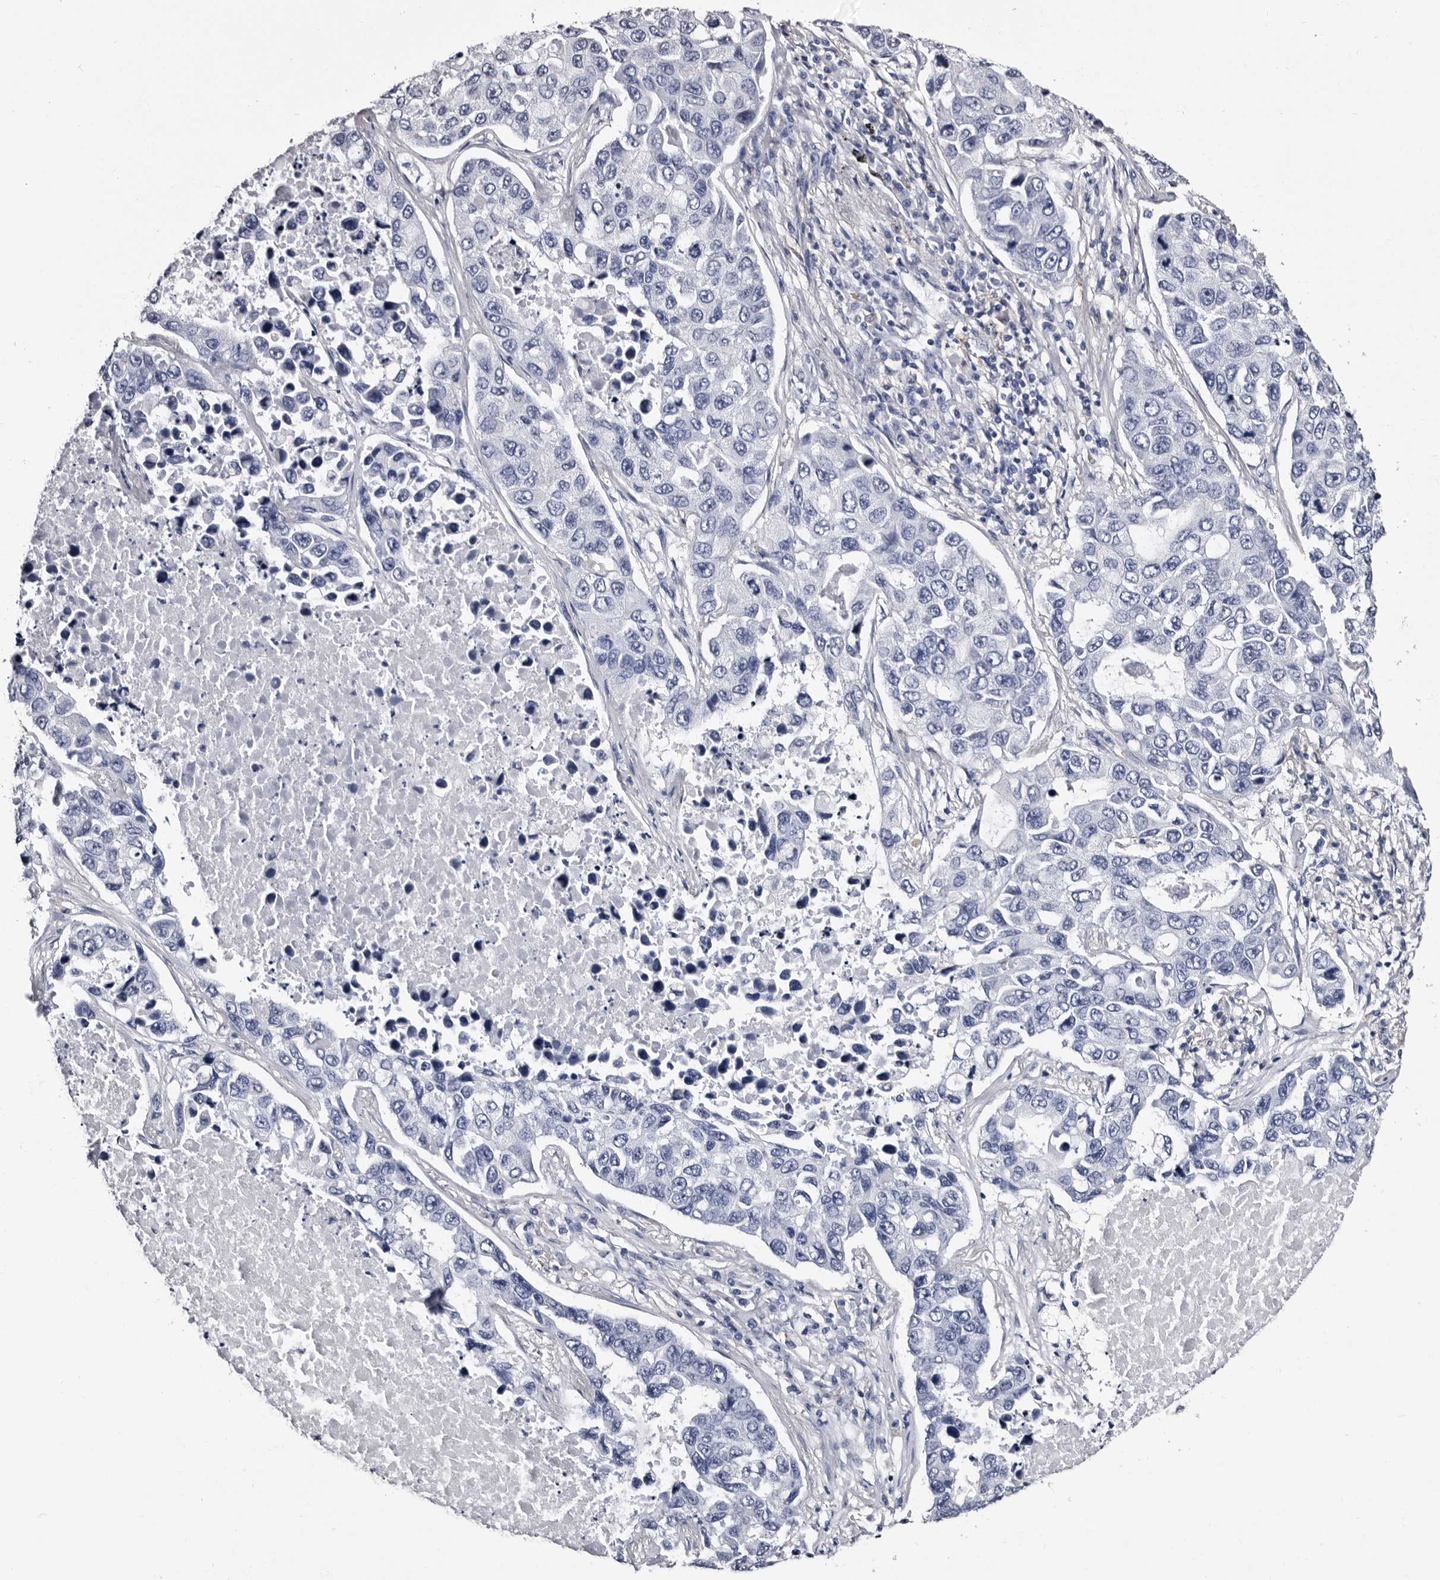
{"staining": {"intensity": "negative", "quantity": "none", "location": "none"}, "tissue": "lung cancer", "cell_type": "Tumor cells", "image_type": "cancer", "snomed": [{"axis": "morphology", "description": "Adenocarcinoma, NOS"}, {"axis": "topography", "description": "Lung"}], "caption": "IHC micrograph of neoplastic tissue: human adenocarcinoma (lung) stained with DAB (3,3'-diaminobenzidine) displays no significant protein expression in tumor cells.", "gene": "EPB41L3", "patient": {"sex": "male", "age": 64}}